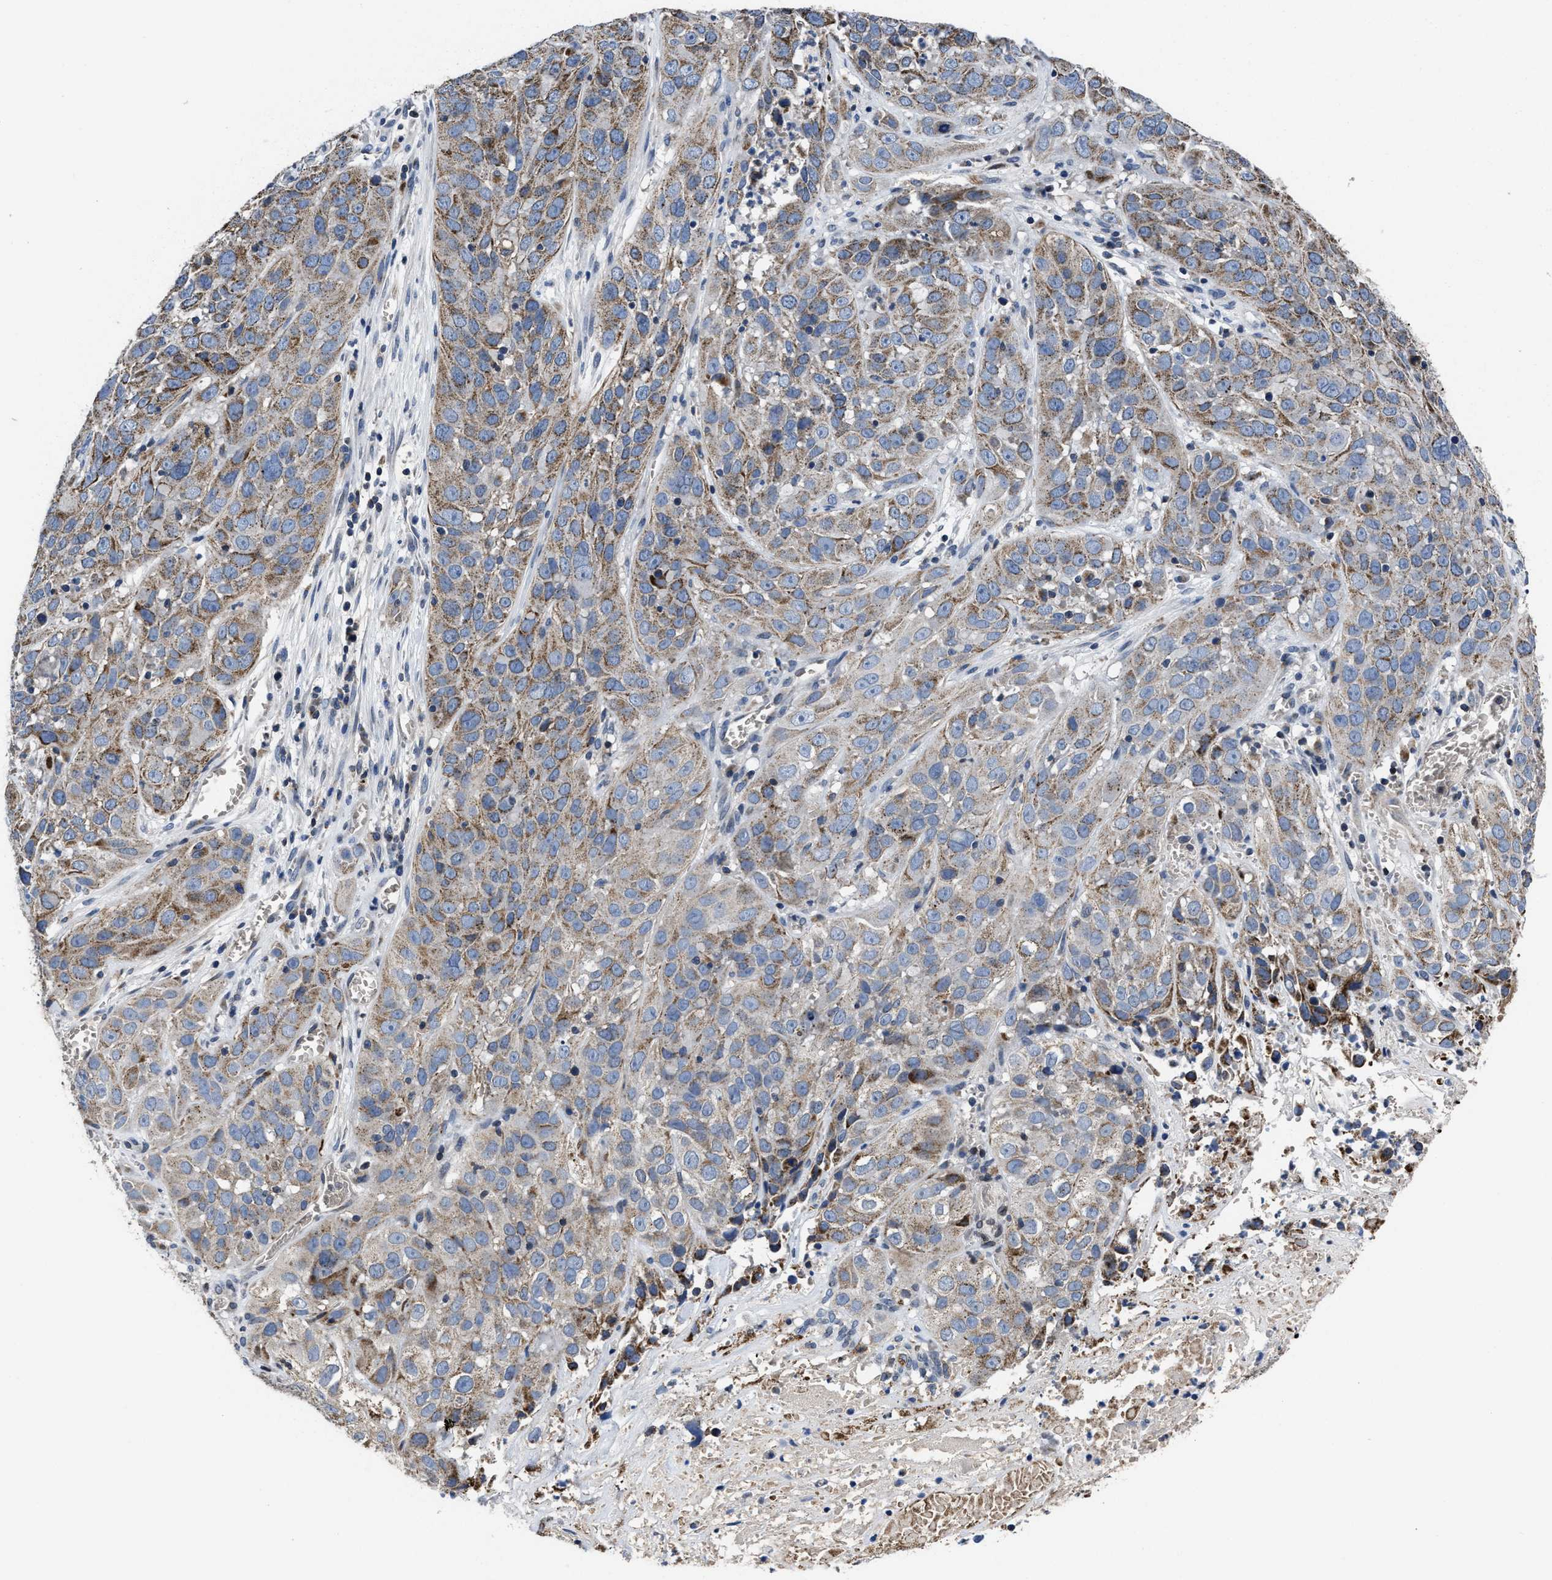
{"staining": {"intensity": "moderate", "quantity": ">75%", "location": "cytoplasmic/membranous"}, "tissue": "cervical cancer", "cell_type": "Tumor cells", "image_type": "cancer", "snomed": [{"axis": "morphology", "description": "Squamous cell carcinoma, NOS"}, {"axis": "topography", "description": "Cervix"}], "caption": "About >75% of tumor cells in human squamous cell carcinoma (cervical) demonstrate moderate cytoplasmic/membranous protein expression as visualized by brown immunohistochemical staining.", "gene": "CACNA1D", "patient": {"sex": "female", "age": 32}}